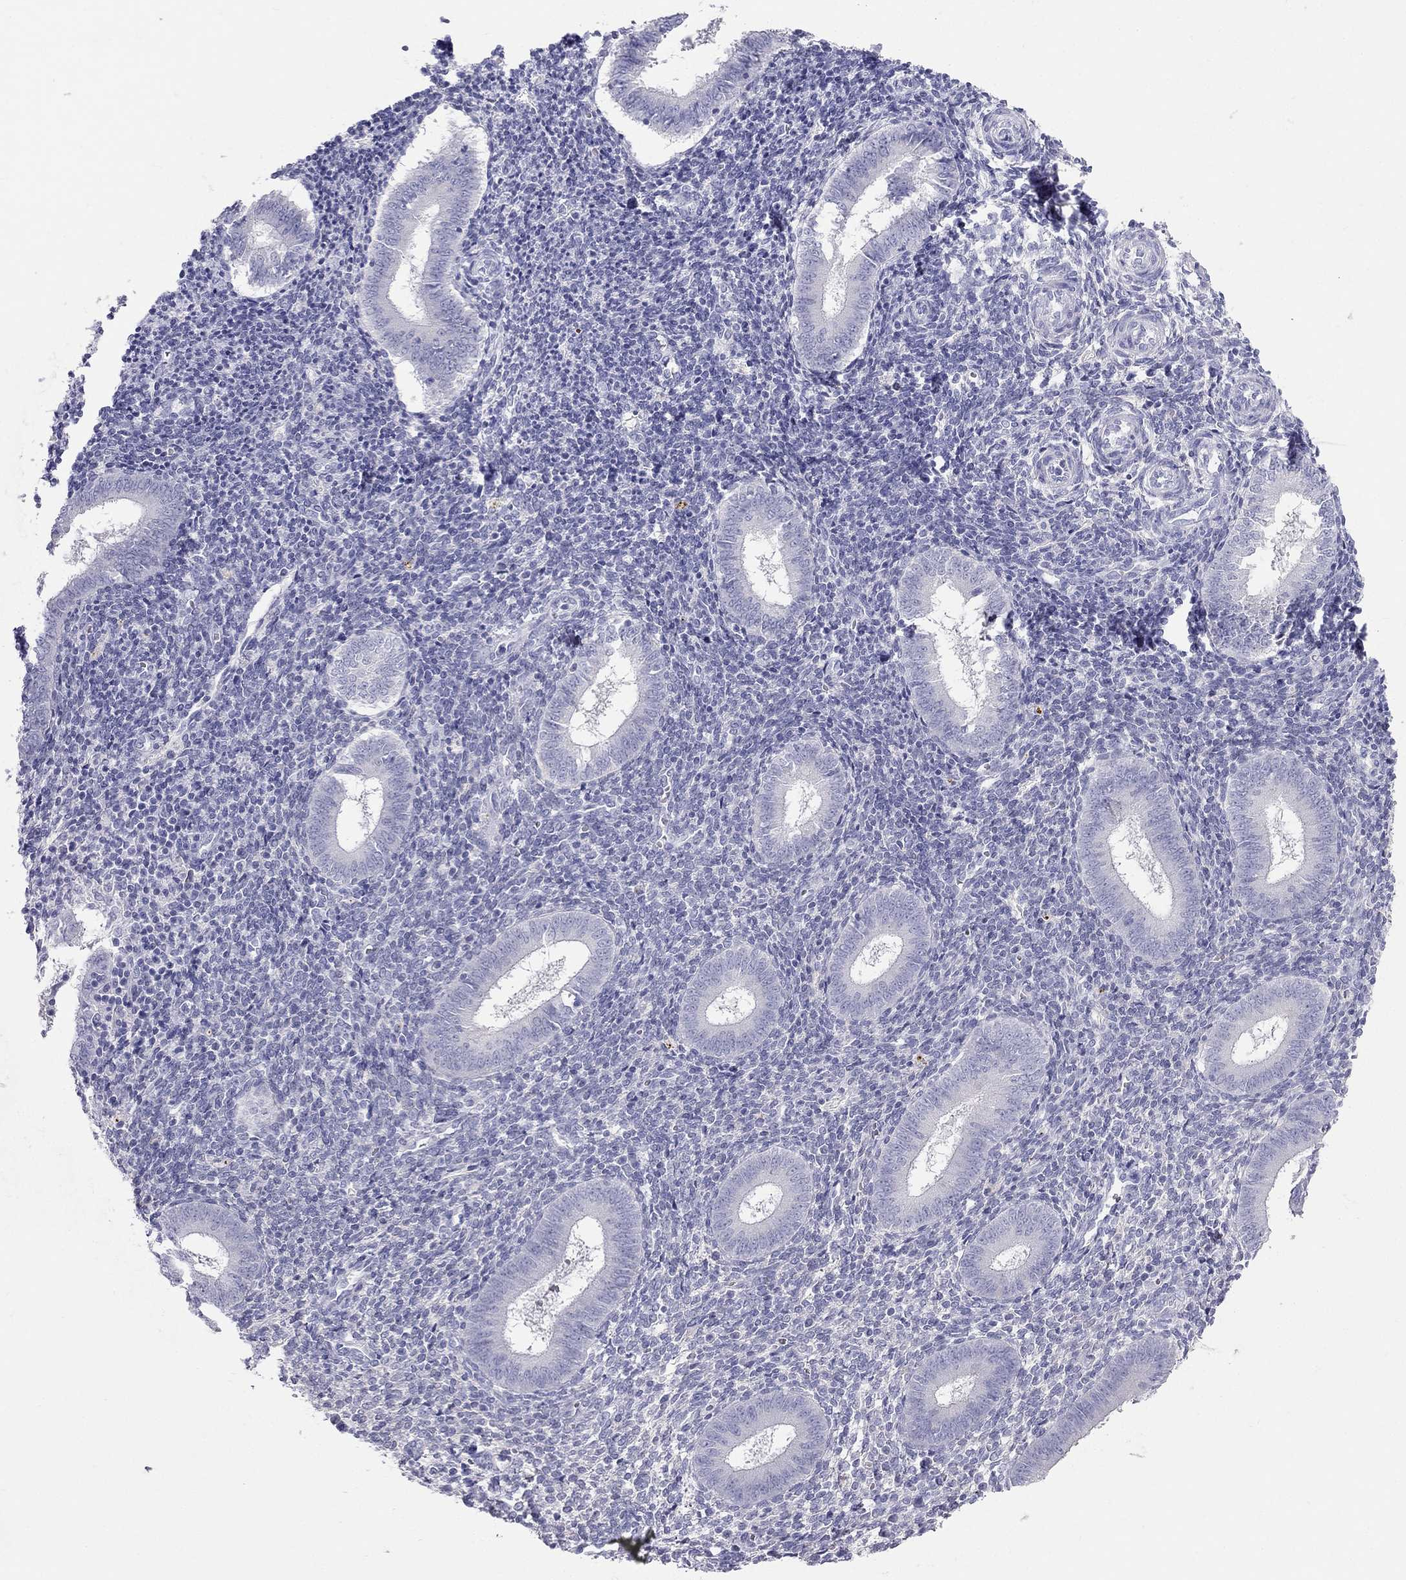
{"staining": {"intensity": "negative", "quantity": "none", "location": "none"}, "tissue": "endometrium", "cell_type": "Cells in endometrial stroma", "image_type": "normal", "snomed": [{"axis": "morphology", "description": "Normal tissue, NOS"}, {"axis": "topography", "description": "Endometrium"}], "caption": "This photomicrograph is of unremarkable endometrium stained with IHC to label a protein in brown with the nuclei are counter-stained blue. There is no expression in cells in endometrial stroma.", "gene": "RFLNA", "patient": {"sex": "female", "age": 25}}